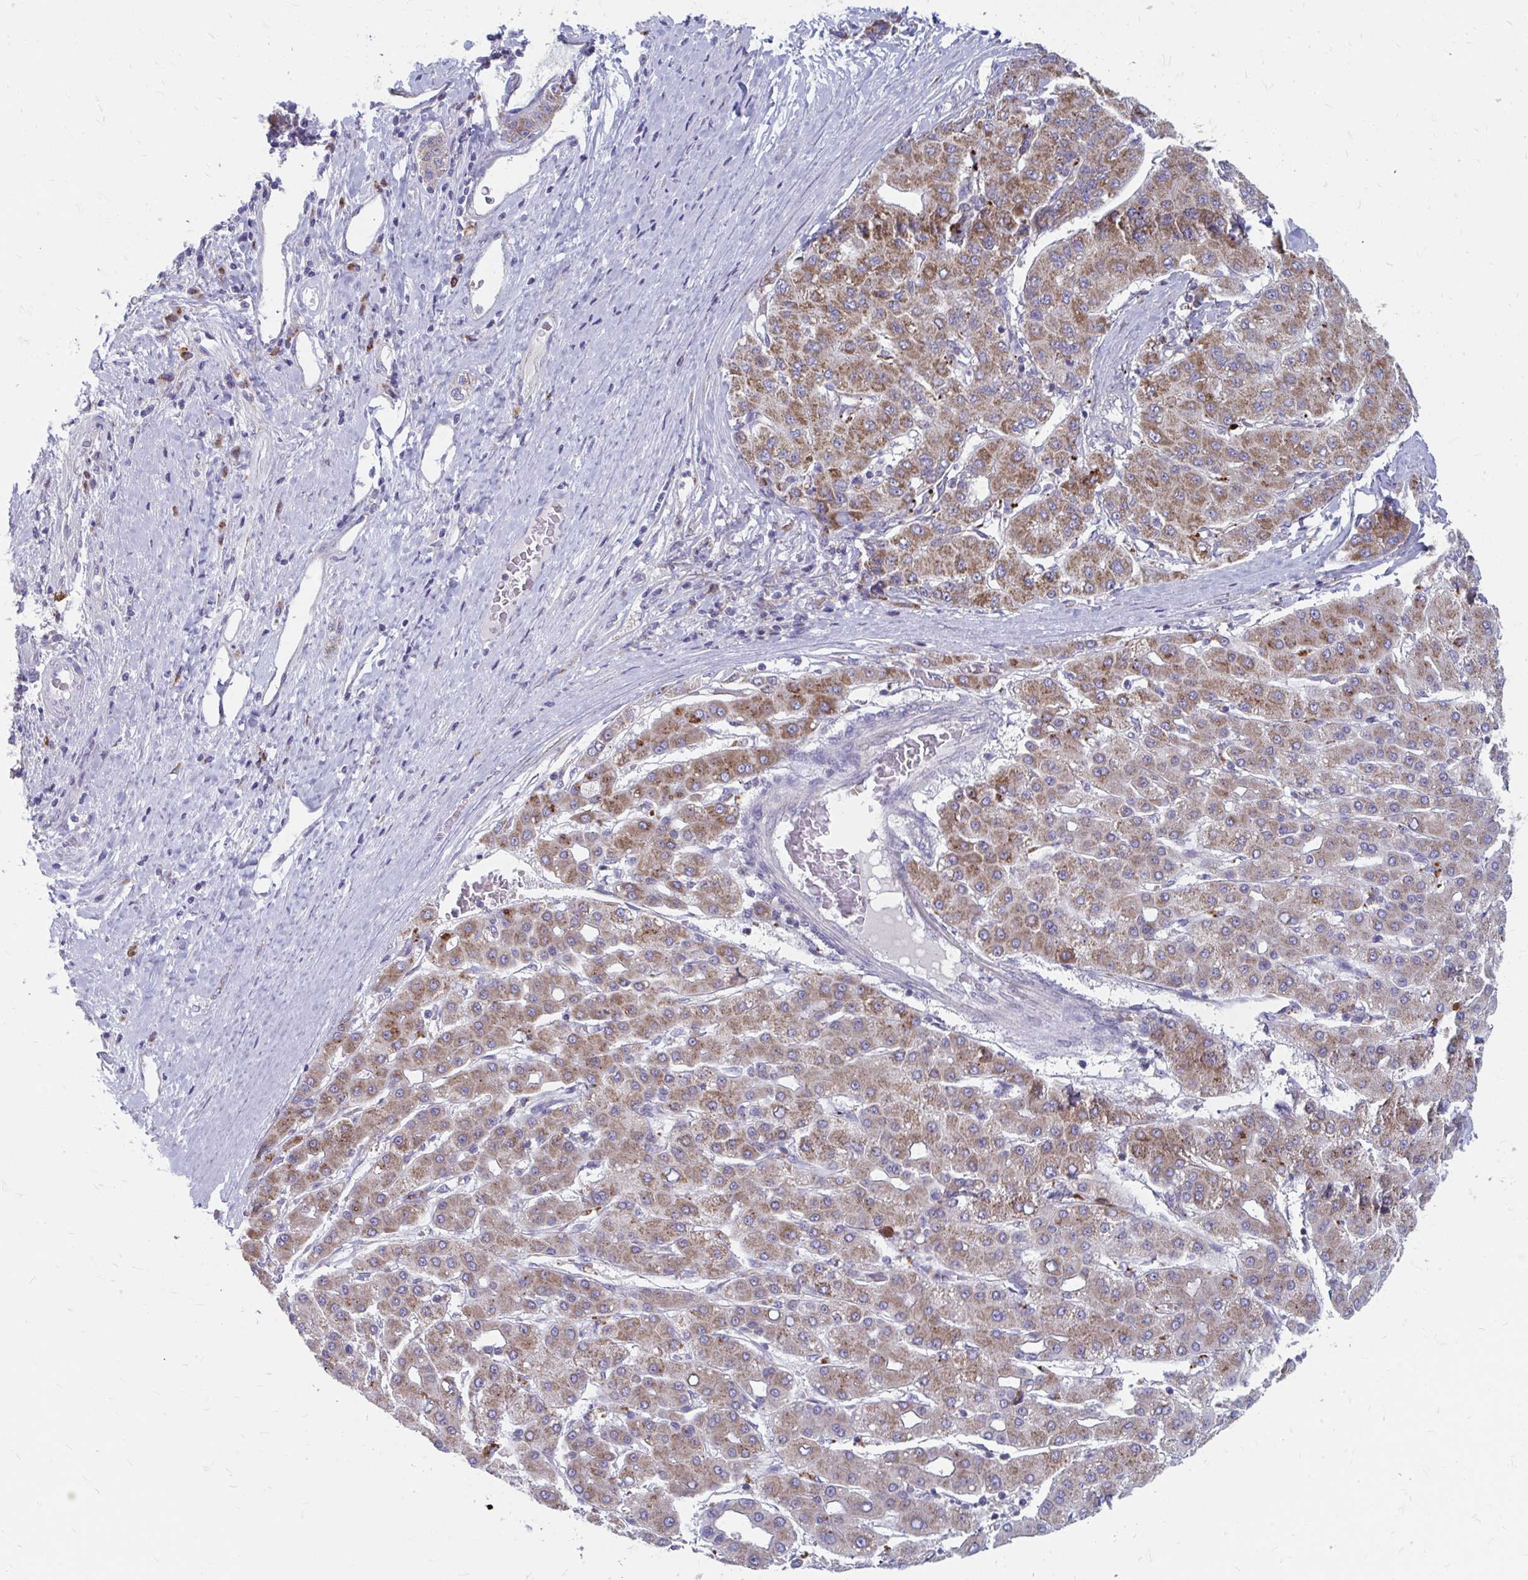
{"staining": {"intensity": "moderate", "quantity": ">75%", "location": "cytoplasmic/membranous"}, "tissue": "liver cancer", "cell_type": "Tumor cells", "image_type": "cancer", "snomed": [{"axis": "morphology", "description": "Carcinoma, Hepatocellular, NOS"}, {"axis": "topography", "description": "Liver"}], "caption": "Liver cancer tissue reveals moderate cytoplasmic/membranous staining in approximately >75% of tumor cells The staining is performed using DAB brown chromogen to label protein expression. The nuclei are counter-stained blue using hematoxylin.", "gene": "PABIR3", "patient": {"sex": "male", "age": 65}}